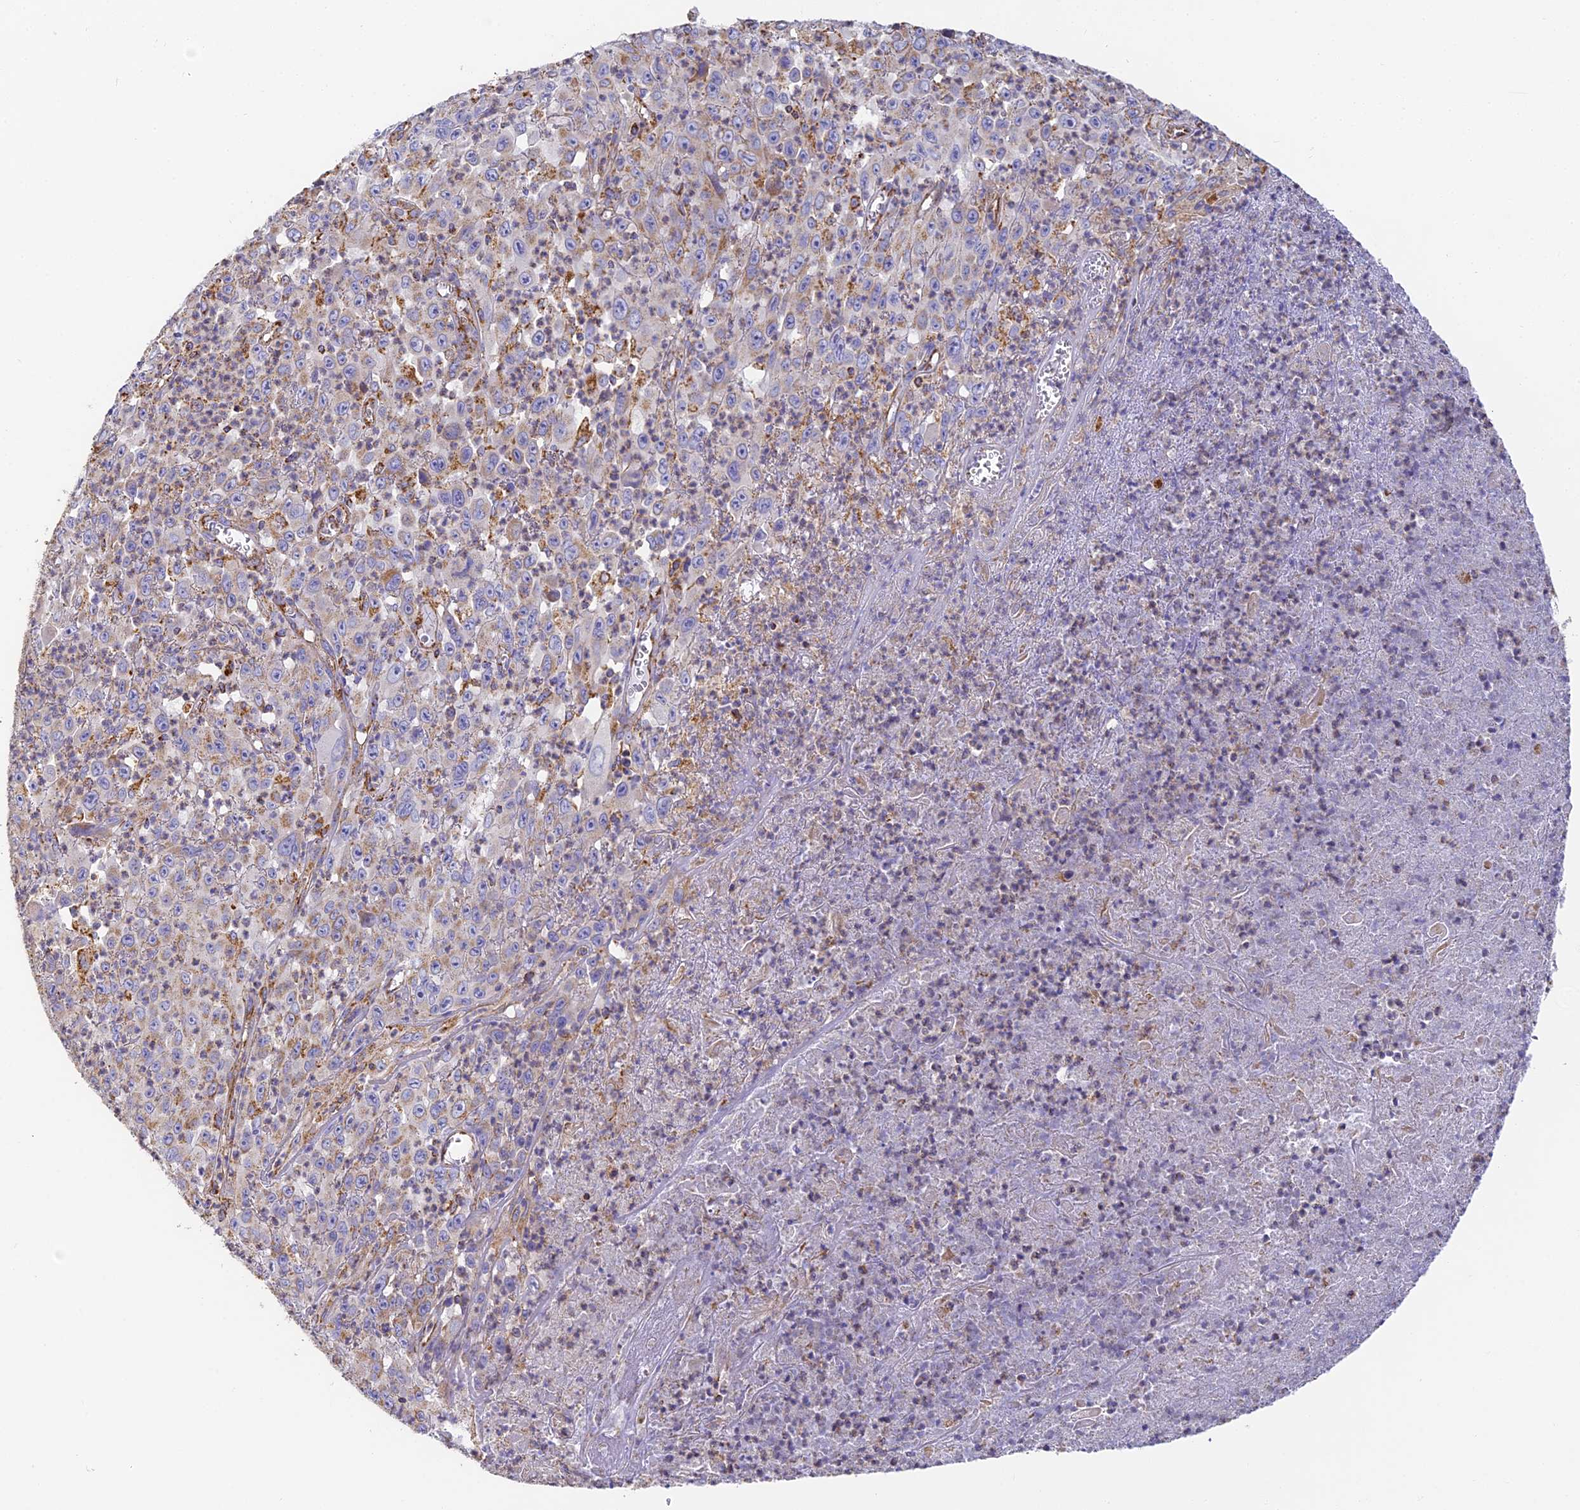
{"staining": {"intensity": "strong", "quantity": "25%-75%", "location": "cytoplasmic/membranous"}, "tissue": "melanoma", "cell_type": "Tumor cells", "image_type": "cancer", "snomed": [{"axis": "morphology", "description": "Malignant melanoma, Metastatic site"}, {"axis": "topography", "description": "Brain"}], "caption": "Human malignant melanoma (metastatic site) stained with a protein marker shows strong staining in tumor cells.", "gene": "COX6C", "patient": {"sex": "female", "age": 53}}